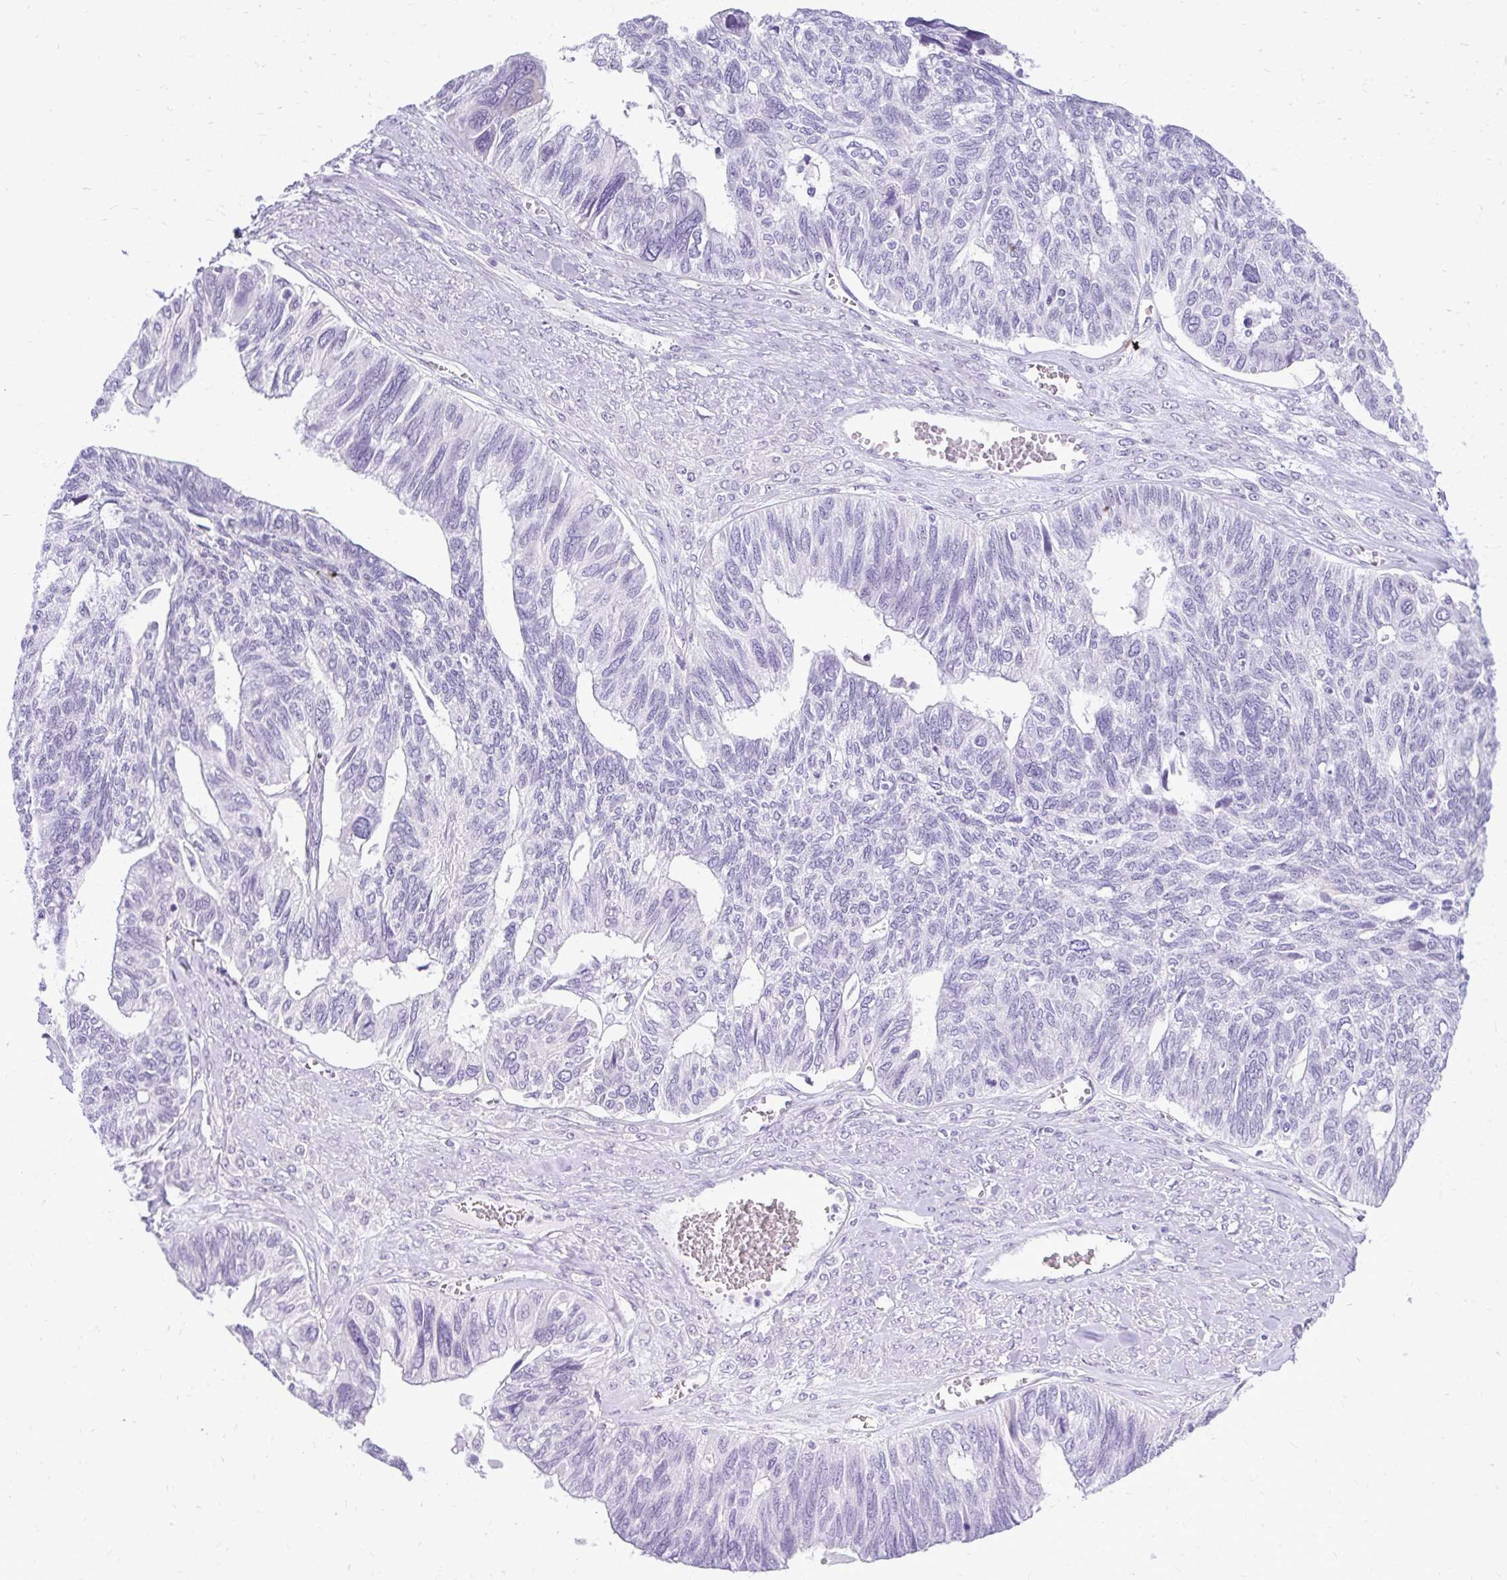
{"staining": {"intensity": "negative", "quantity": "none", "location": "none"}, "tissue": "ovarian cancer", "cell_type": "Tumor cells", "image_type": "cancer", "snomed": [{"axis": "morphology", "description": "Cystadenocarcinoma, serous, NOS"}, {"axis": "topography", "description": "Ovary"}], "caption": "The image exhibits no significant staining in tumor cells of ovarian cancer (serous cystadenocarcinoma).", "gene": "PRAP1", "patient": {"sex": "female", "age": 79}}